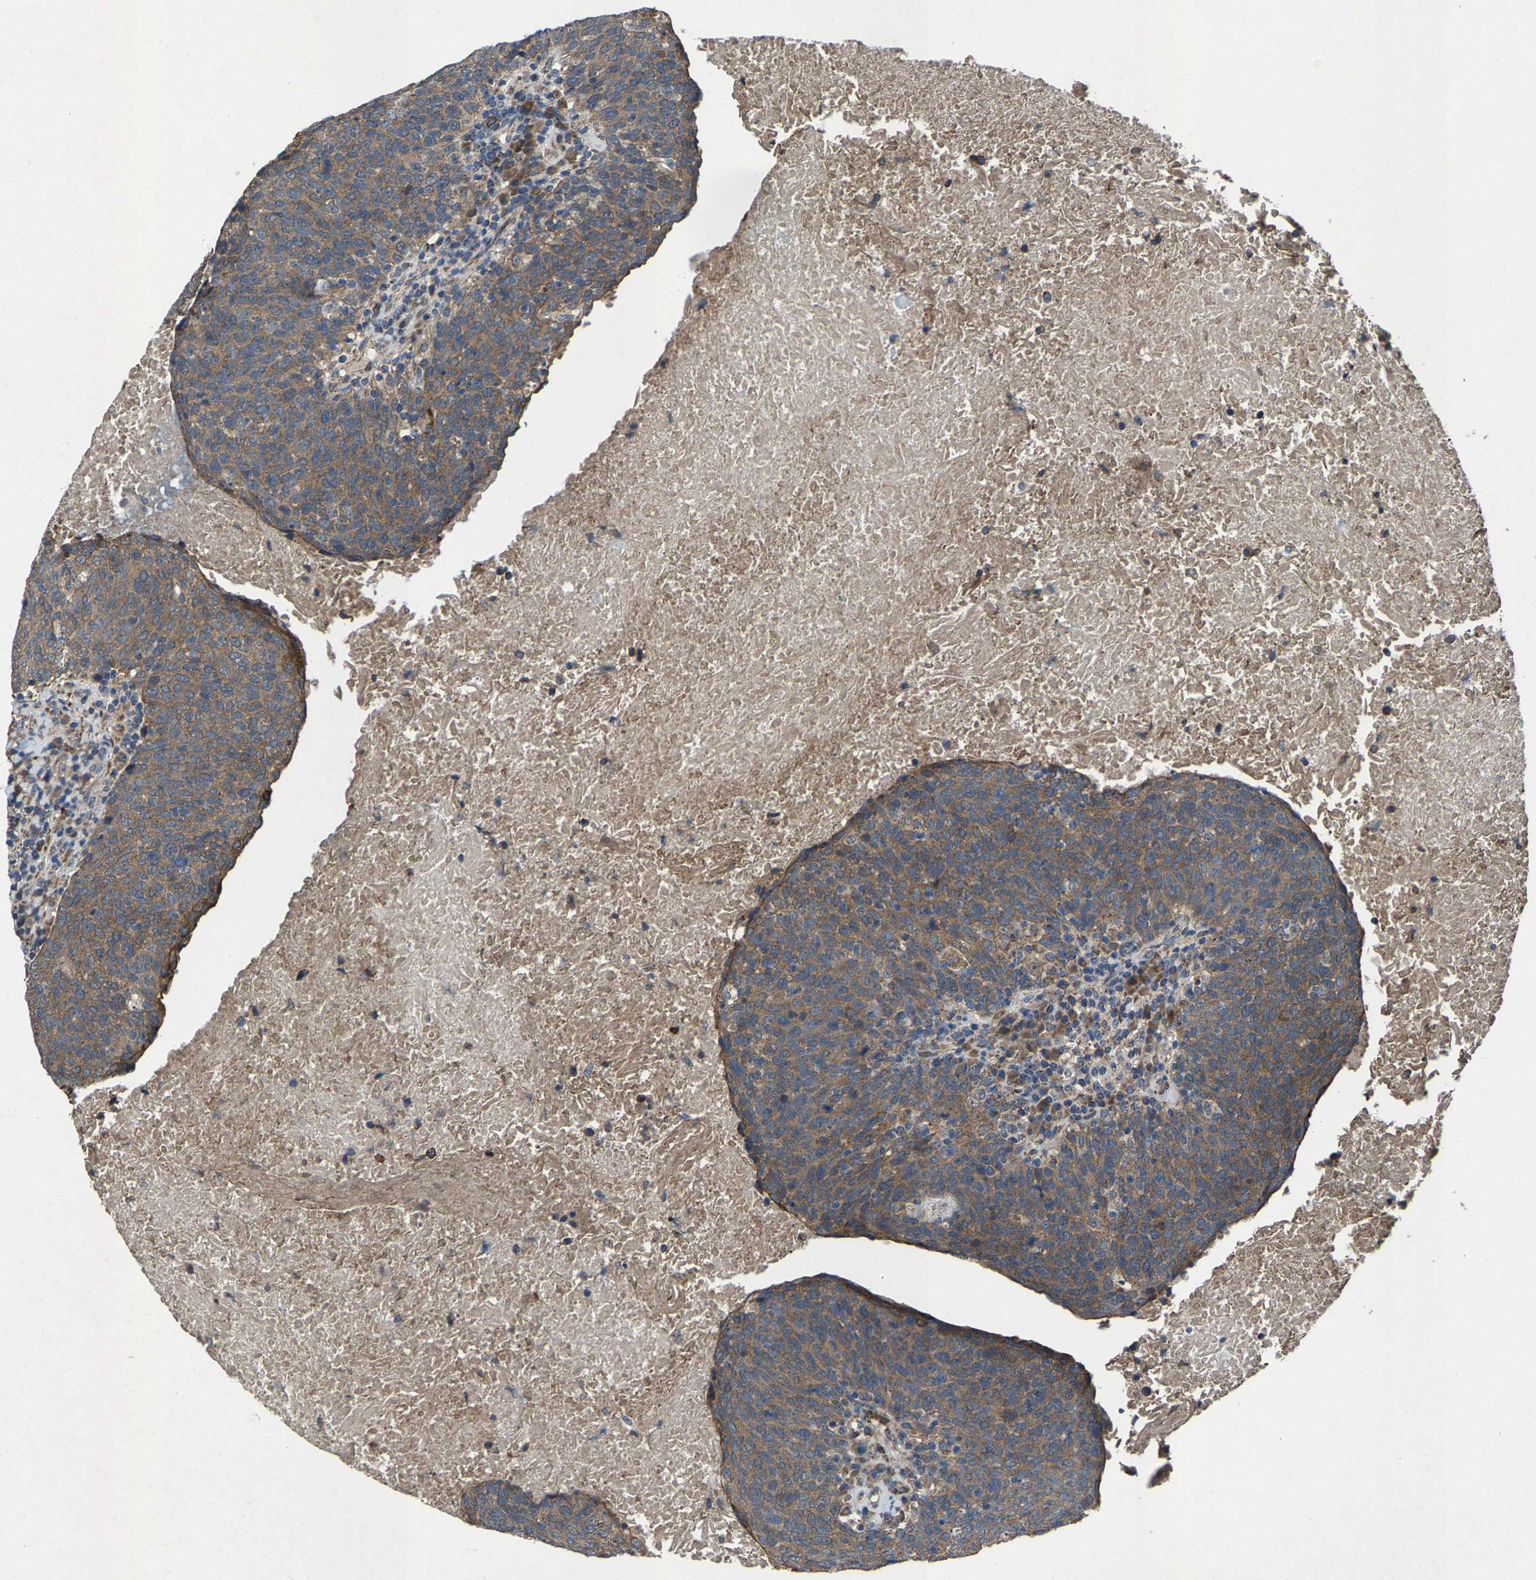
{"staining": {"intensity": "moderate", "quantity": ">75%", "location": "cytoplasmic/membranous"}, "tissue": "head and neck cancer", "cell_type": "Tumor cells", "image_type": "cancer", "snomed": [{"axis": "morphology", "description": "Squamous cell carcinoma, NOS"}, {"axis": "morphology", "description": "Squamous cell carcinoma, metastatic, NOS"}, {"axis": "topography", "description": "Lymph node"}, {"axis": "topography", "description": "Head-Neck"}], "caption": "An IHC histopathology image of tumor tissue is shown. Protein staining in brown highlights moderate cytoplasmic/membranous positivity in squamous cell carcinoma (head and neck) within tumor cells. (DAB IHC, brown staining for protein, blue staining for nuclei).", "gene": "PDP1", "patient": {"sex": "male", "age": 62}}